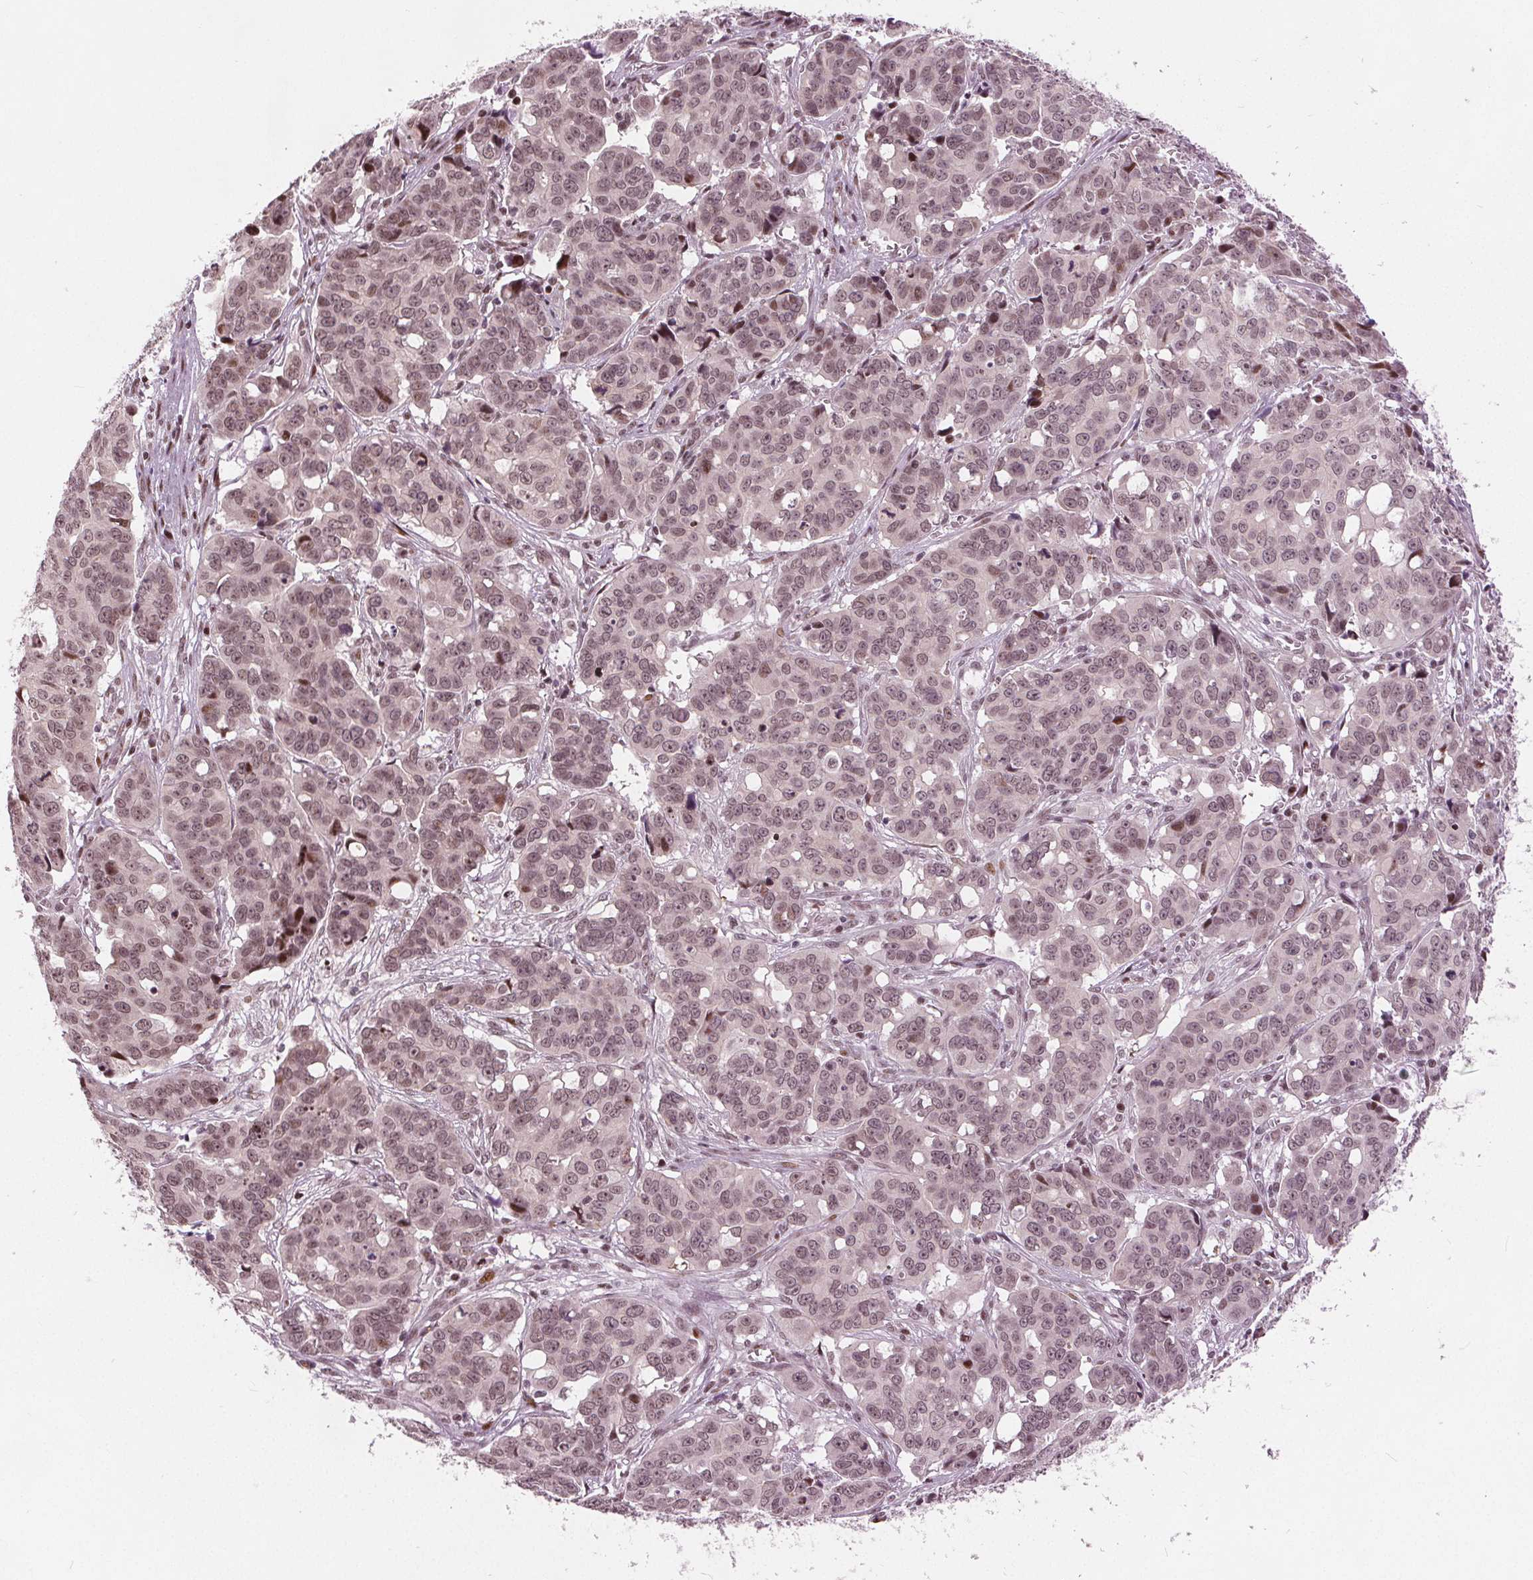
{"staining": {"intensity": "moderate", "quantity": ">75%", "location": "nuclear"}, "tissue": "ovarian cancer", "cell_type": "Tumor cells", "image_type": "cancer", "snomed": [{"axis": "morphology", "description": "Carcinoma, endometroid"}, {"axis": "topography", "description": "Ovary"}], "caption": "A brown stain shows moderate nuclear staining of a protein in ovarian cancer tumor cells. The staining was performed using DAB (3,3'-diaminobenzidine), with brown indicating positive protein expression. Nuclei are stained blue with hematoxylin.", "gene": "TTC34", "patient": {"sex": "female", "age": 78}}